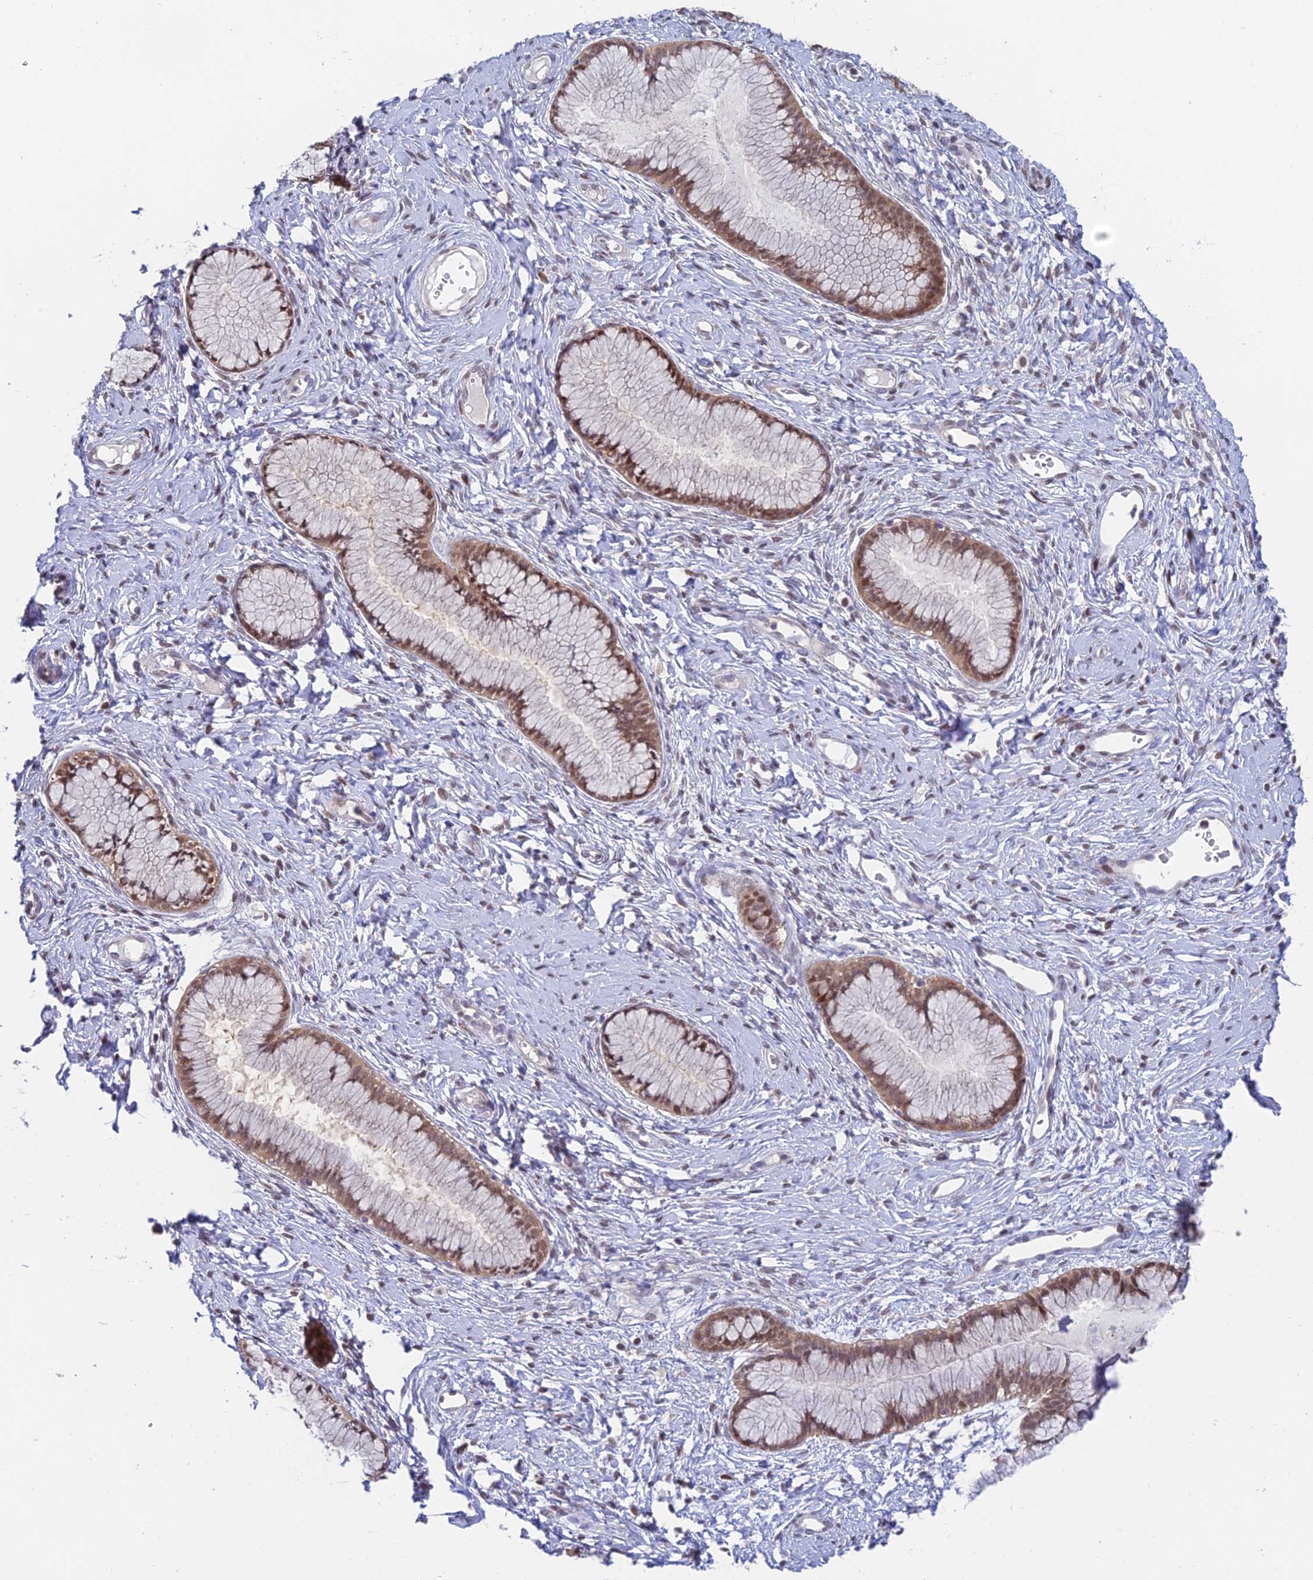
{"staining": {"intensity": "moderate", "quantity": ">75%", "location": "cytoplasmic/membranous,nuclear"}, "tissue": "cervix", "cell_type": "Glandular cells", "image_type": "normal", "snomed": [{"axis": "morphology", "description": "Normal tissue, NOS"}, {"axis": "topography", "description": "Cervix"}], "caption": "Protein expression analysis of benign cervix exhibits moderate cytoplasmic/membranous,nuclear positivity in about >75% of glandular cells. (DAB IHC, brown staining for protein, blue staining for nuclei).", "gene": "MRPL17", "patient": {"sex": "female", "age": 42}}